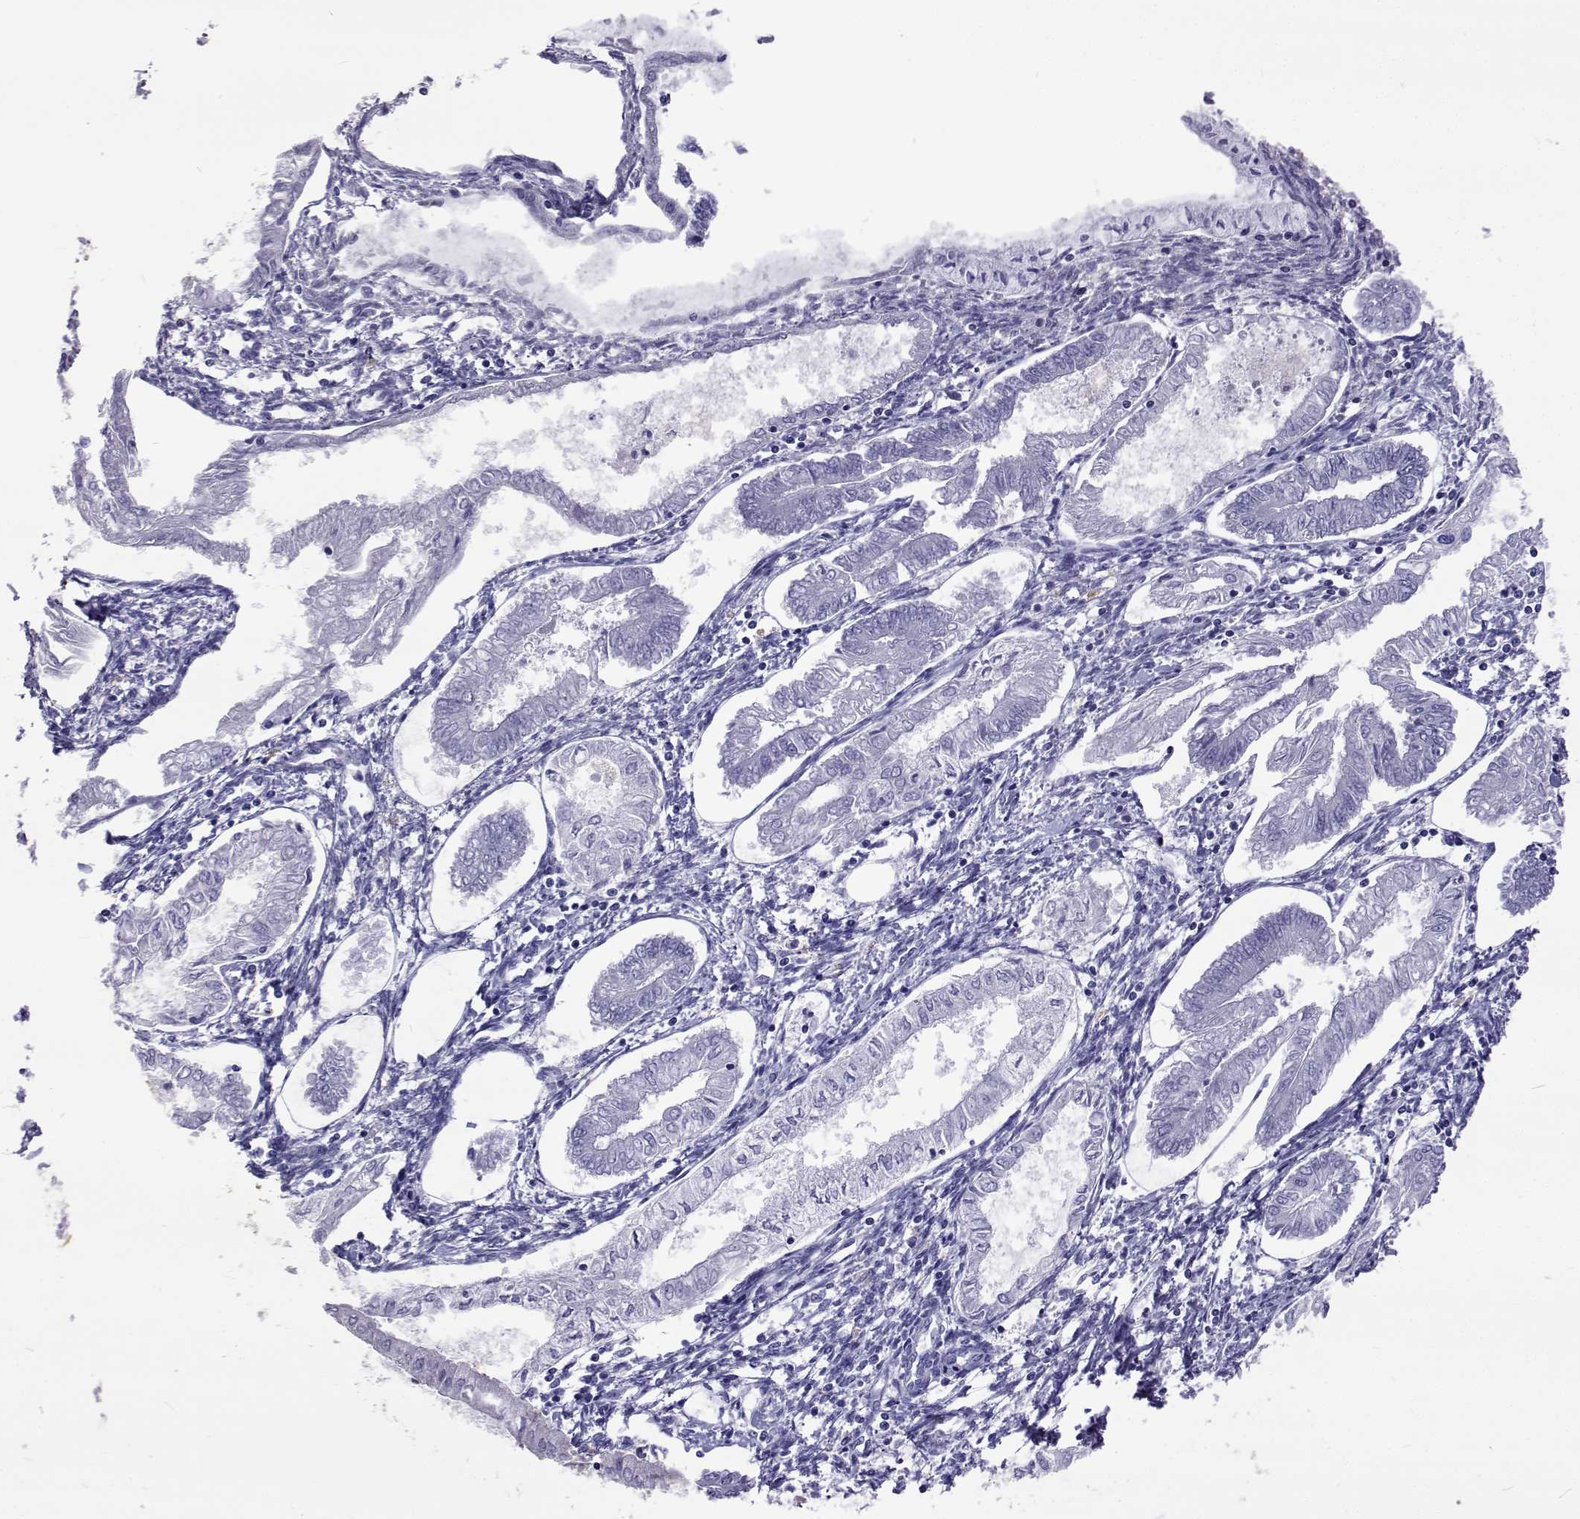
{"staining": {"intensity": "negative", "quantity": "none", "location": "none"}, "tissue": "endometrial cancer", "cell_type": "Tumor cells", "image_type": "cancer", "snomed": [{"axis": "morphology", "description": "Adenocarcinoma, NOS"}, {"axis": "topography", "description": "Endometrium"}], "caption": "IHC of human endometrial cancer (adenocarcinoma) exhibits no positivity in tumor cells.", "gene": "UMODL1", "patient": {"sex": "female", "age": 68}}